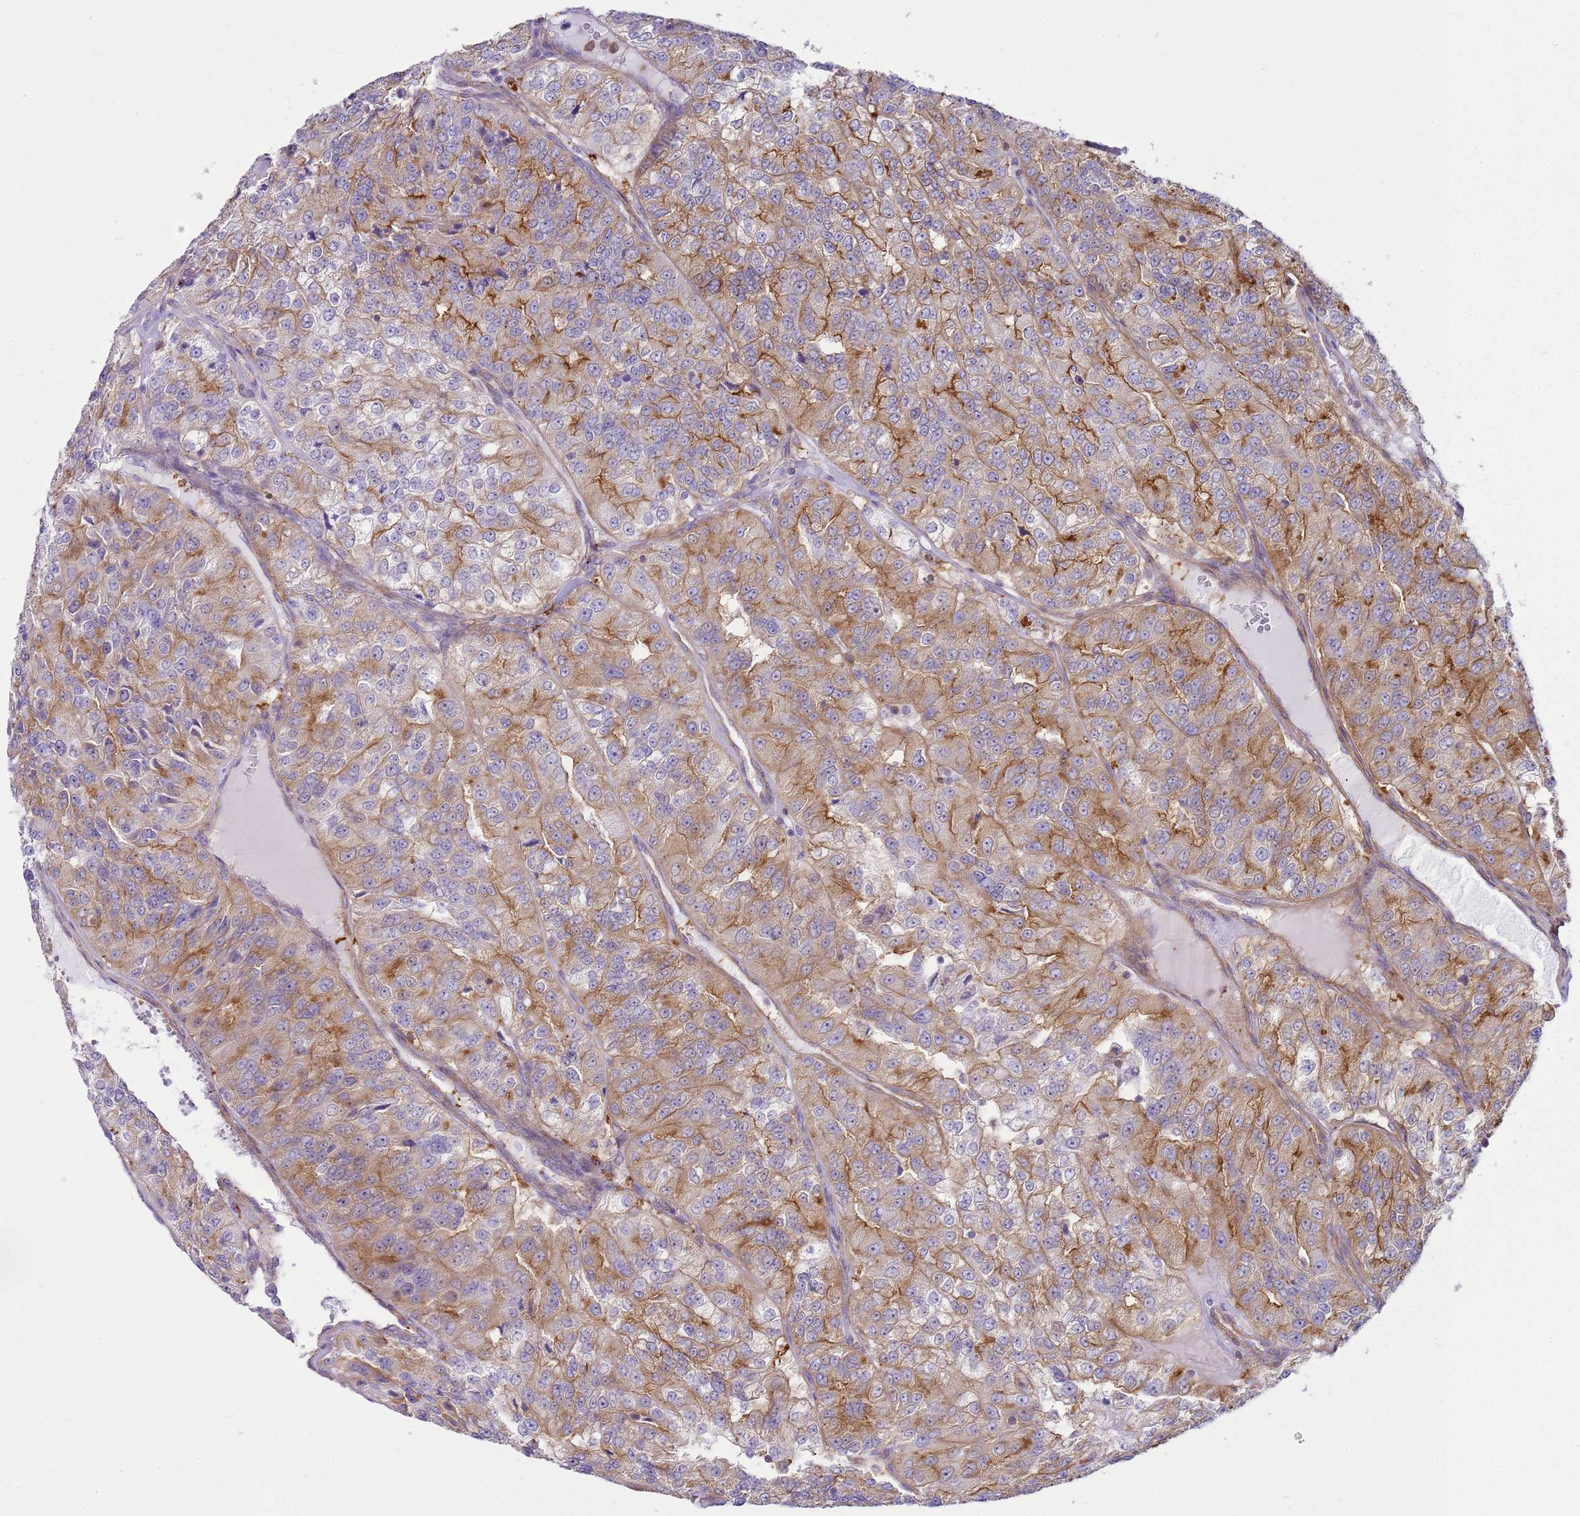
{"staining": {"intensity": "moderate", "quantity": ">75%", "location": "cytoplasmic/membranous"}, "tissue": "renal cancer", "cell_type": "Tumor cells", "image_type": "cancer", "snomed": [{"axis": "morphology", "description": "Adenocarcinoma, NOS"}, {"axis": "topography", "description": "Kidney"}], "caption": "Immunohistochemistry (IHC) photomicrograph of neoplastic tissue: human renal cancer stained using immunohistochemistry (IHC) demonstrates medium levels of moderate protein expression localized specifically in the cytoplasmic/membranous of tumor cells, appearing as a cytoplasmic/membranous brown color.", "gene": "SNX21", "patient": {"sex": "female", "age": 63}}